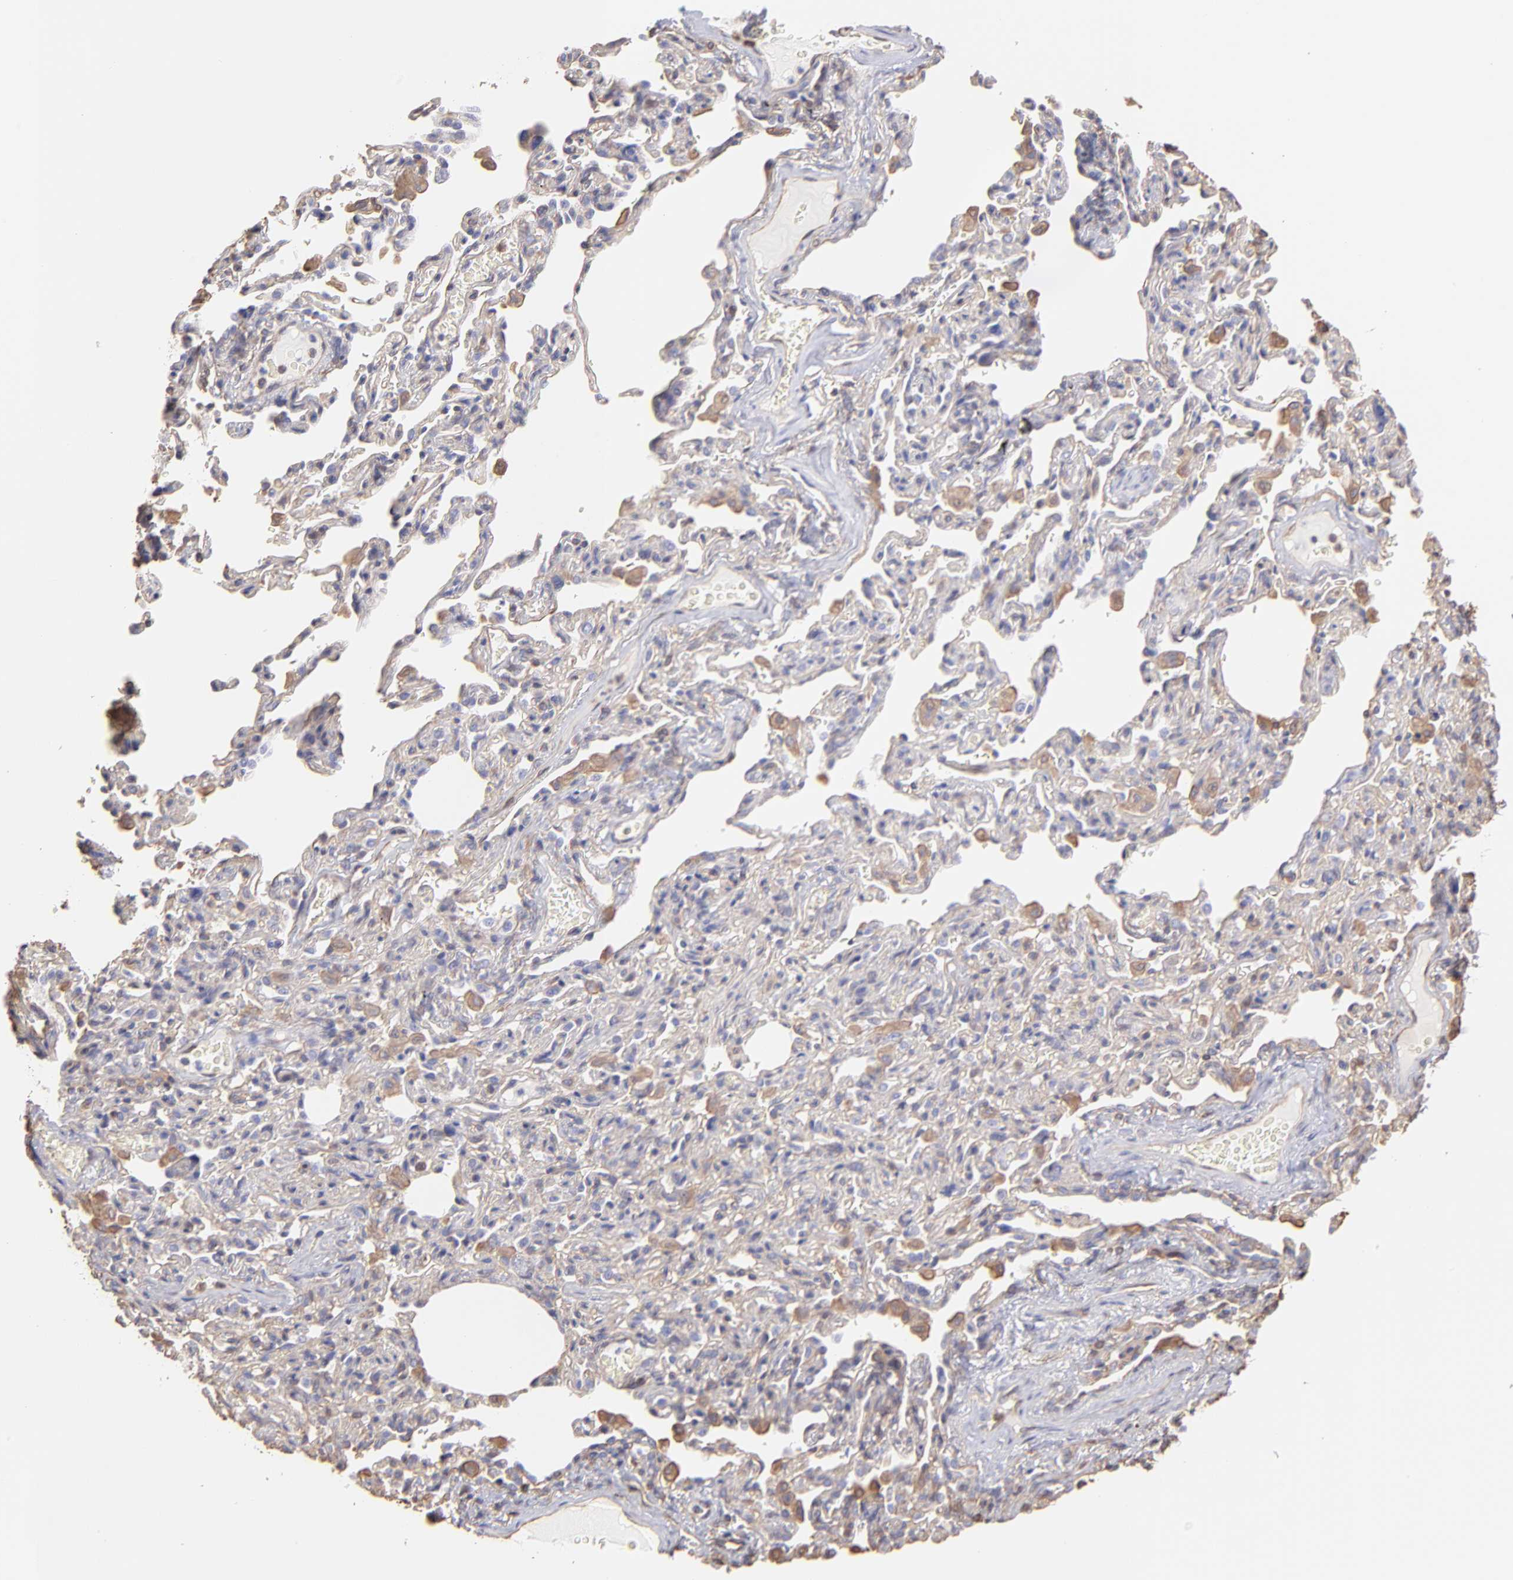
{"staining": {"intensity": "moderate", "quantity": ">75%", "location": "cytoplasmic/membranous"}, "tissue": "bronchus", "cell_type": "Respiratory epithelial cells", "image_type": "normal", "snomed": [{"axis": "morphology", "description": "Normal tissue, NOS"}, {"axis": "topography", "description": "Lung"}], "caption": "Immunohistochemistry staining of normal bronchus, which shows medium levels of moderate cytoplasmic/membranous positivity in approximately >75% of respiratory epithelial cells indicating moderate cytoplasmic/membranous protein staining. The staining was performed using DAB (brown) for protein detection and nuclei were counterstained in hematoxylin (blue).", "gene": "PLEC", "patient": {"sex": "male", "age": 64}}